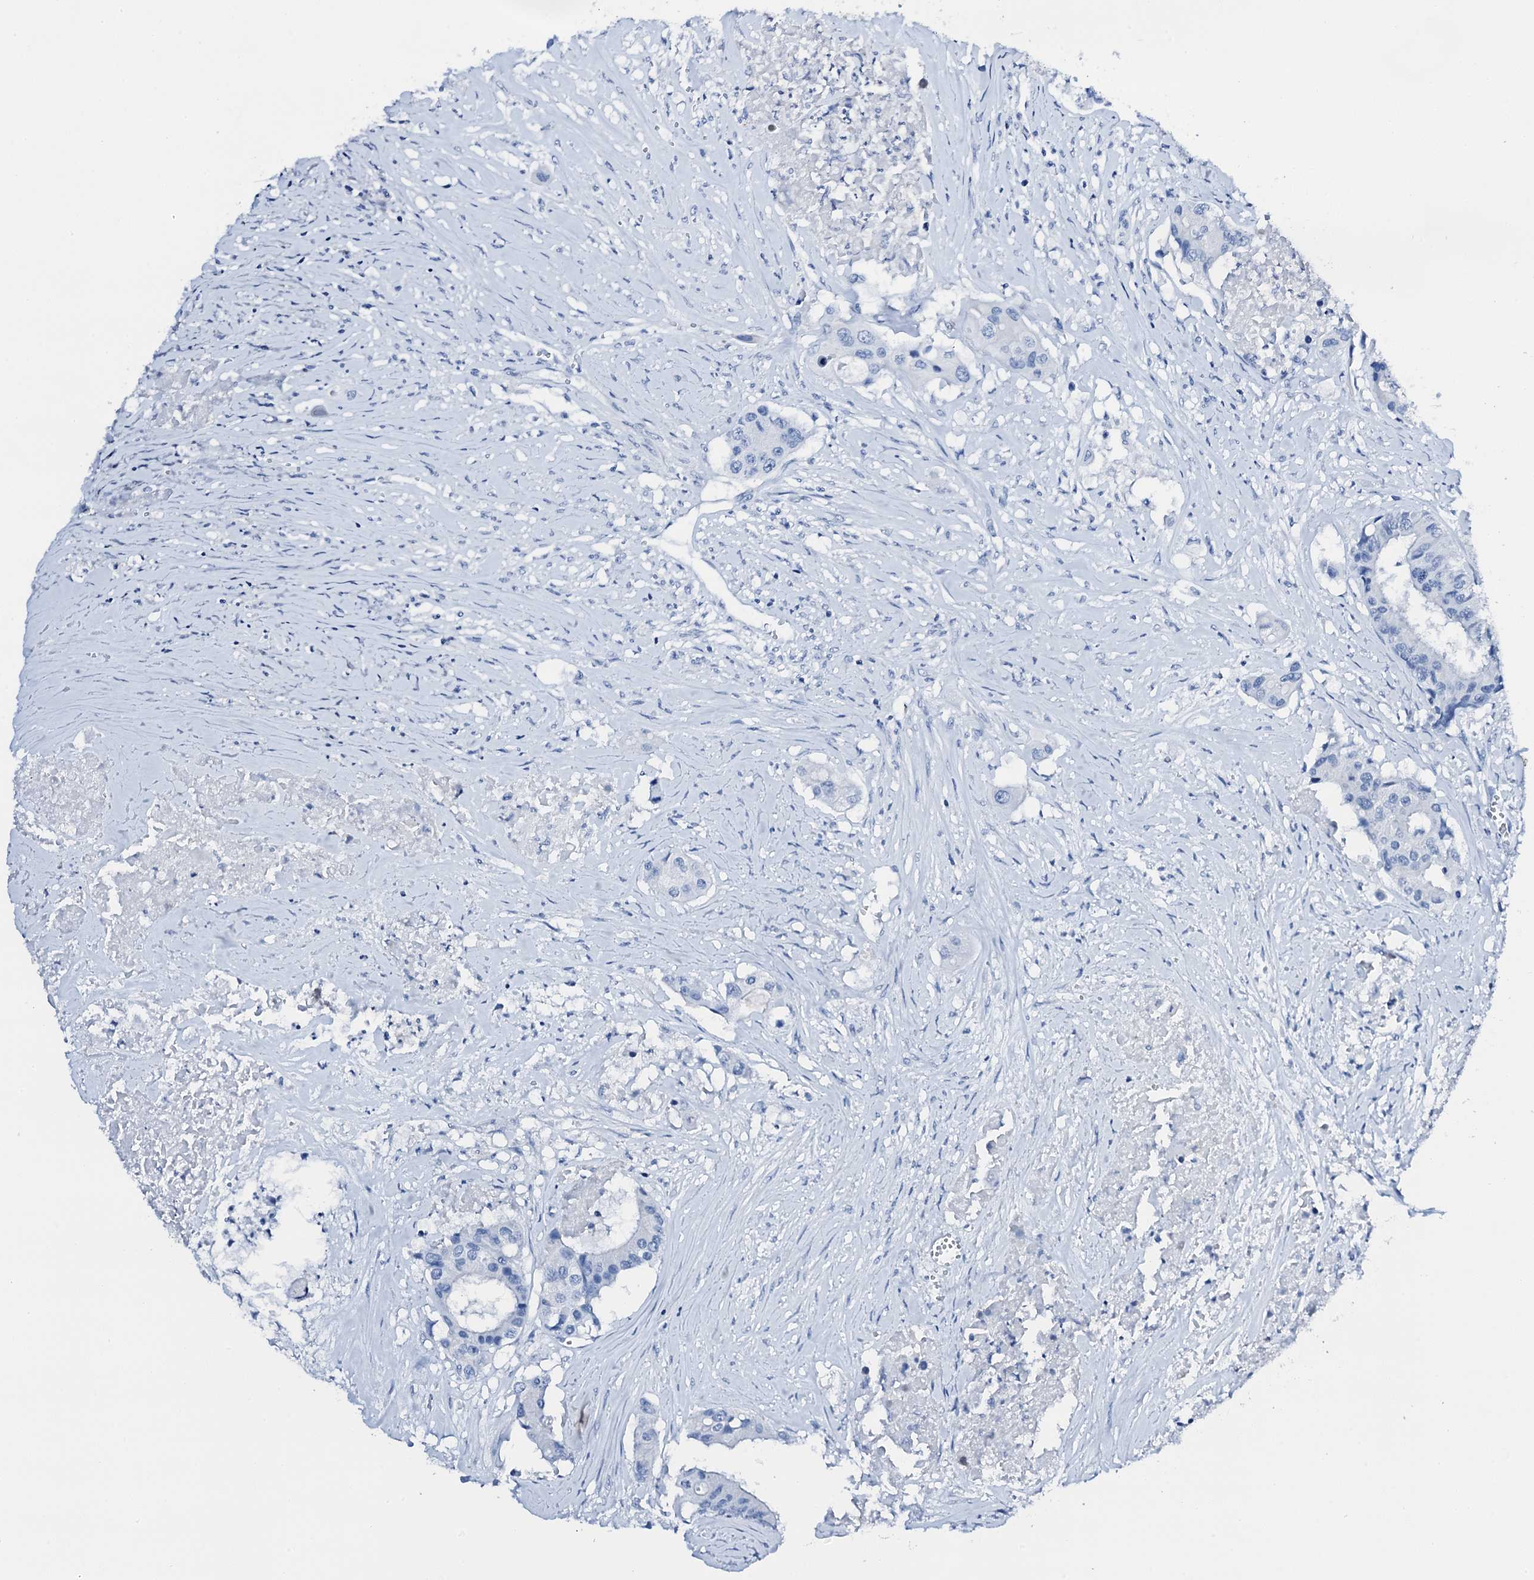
{"staining": {"intensity": "negative", "quantity": "none", "location": "none"}, "tissue": "colorectal cancer", "cell_type": "Tumor cells", "image_type": "cancer", "snomed": [{"axis": "morphology", "description": "Adenocarcinoma, NOS"}, {"axis": "topography", "description": "Colon"}], "caption": "A high-resolution photomicrograph shows IHC staining of colorectal adenocarcinoma, which shows no significant expression in tumor cells.", "gene": "PTH", "patient": {"sex": "male", "age": 77}}